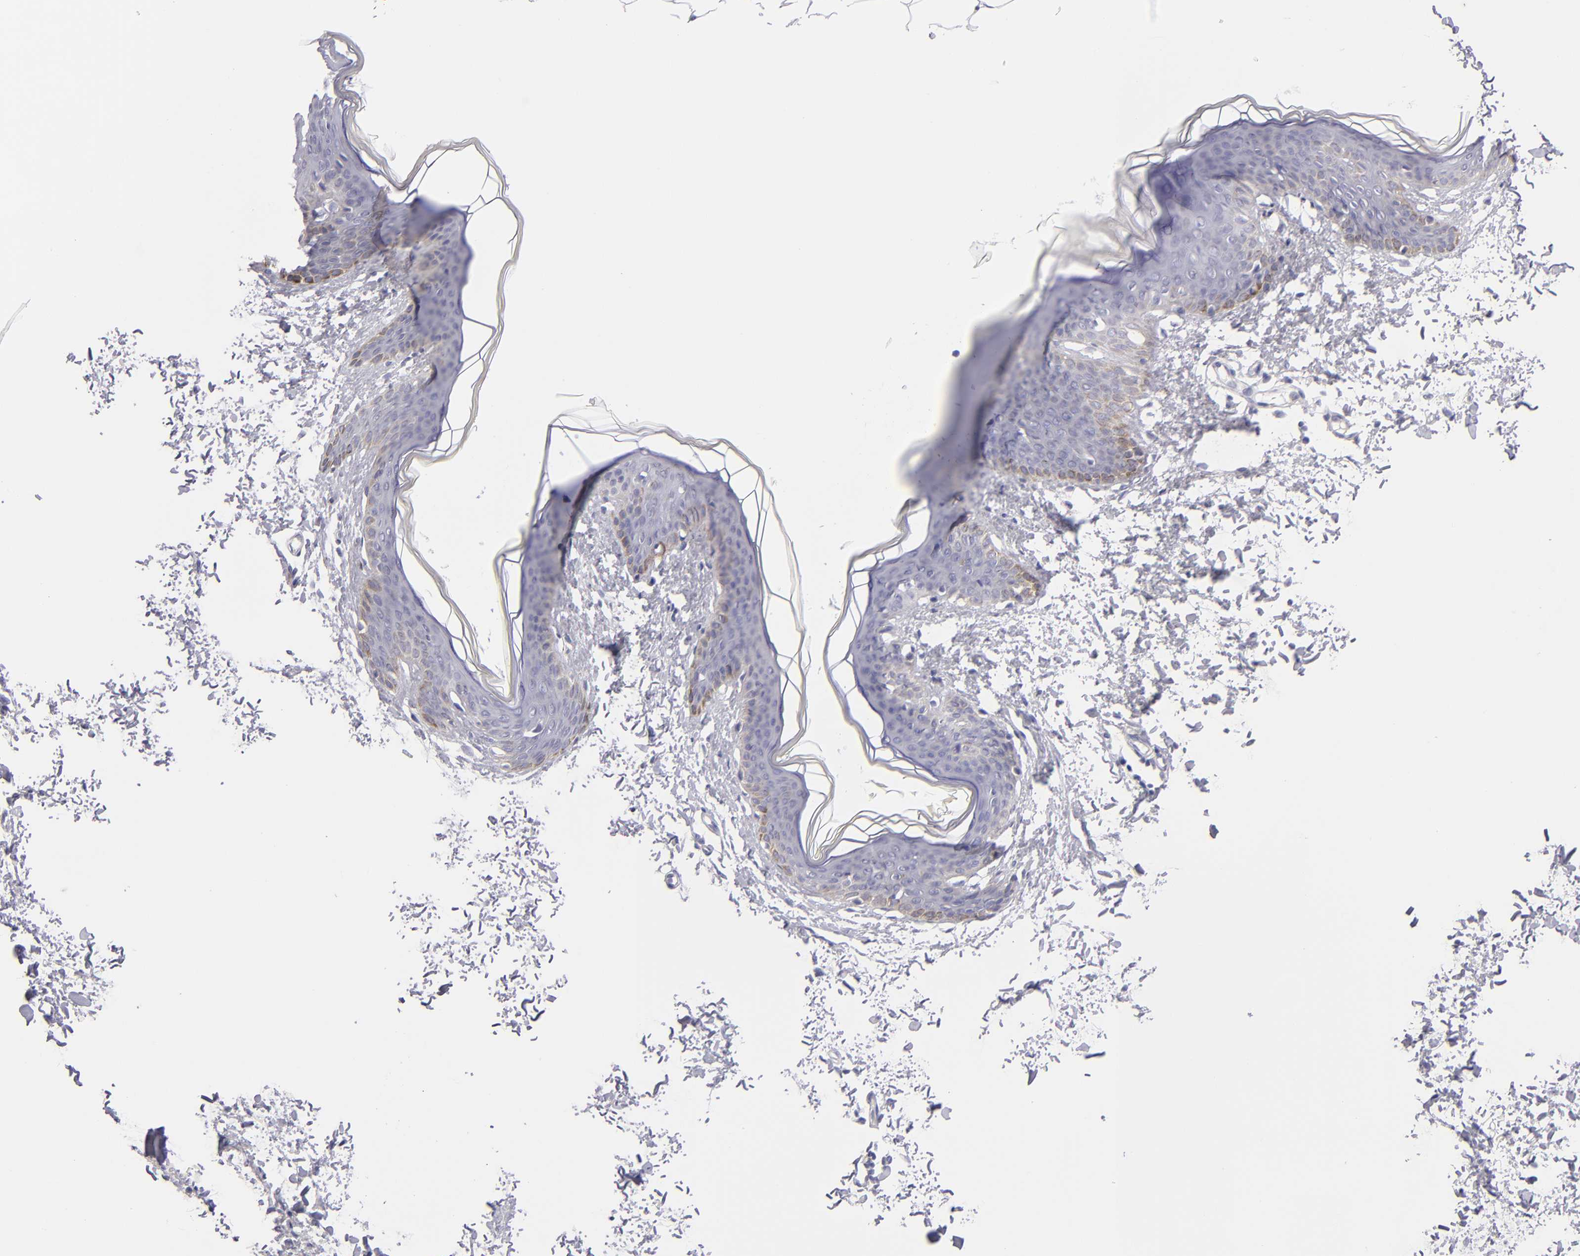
{"staining": {"intensity": "negative", "quantity": "none", "location": "none"}, "tissue": "skin", "cell_type": "Fibroblasts", "image_type": "normal", "snomed": [{"axis": "morphology", "description": "Normal tissue, NOS"}, {"axis": "topography", "description": "Skin"}], "caption": "The photomicrograph reveals no staining of fibroblasts in benign skin. Brightfield microscopy of immunohistochemistry stained with DAB (brown) and hematoxylin (blue), captured at high magnification.", "gene": "TNNC1", "patient": {"sex": "female", "age": 17}}